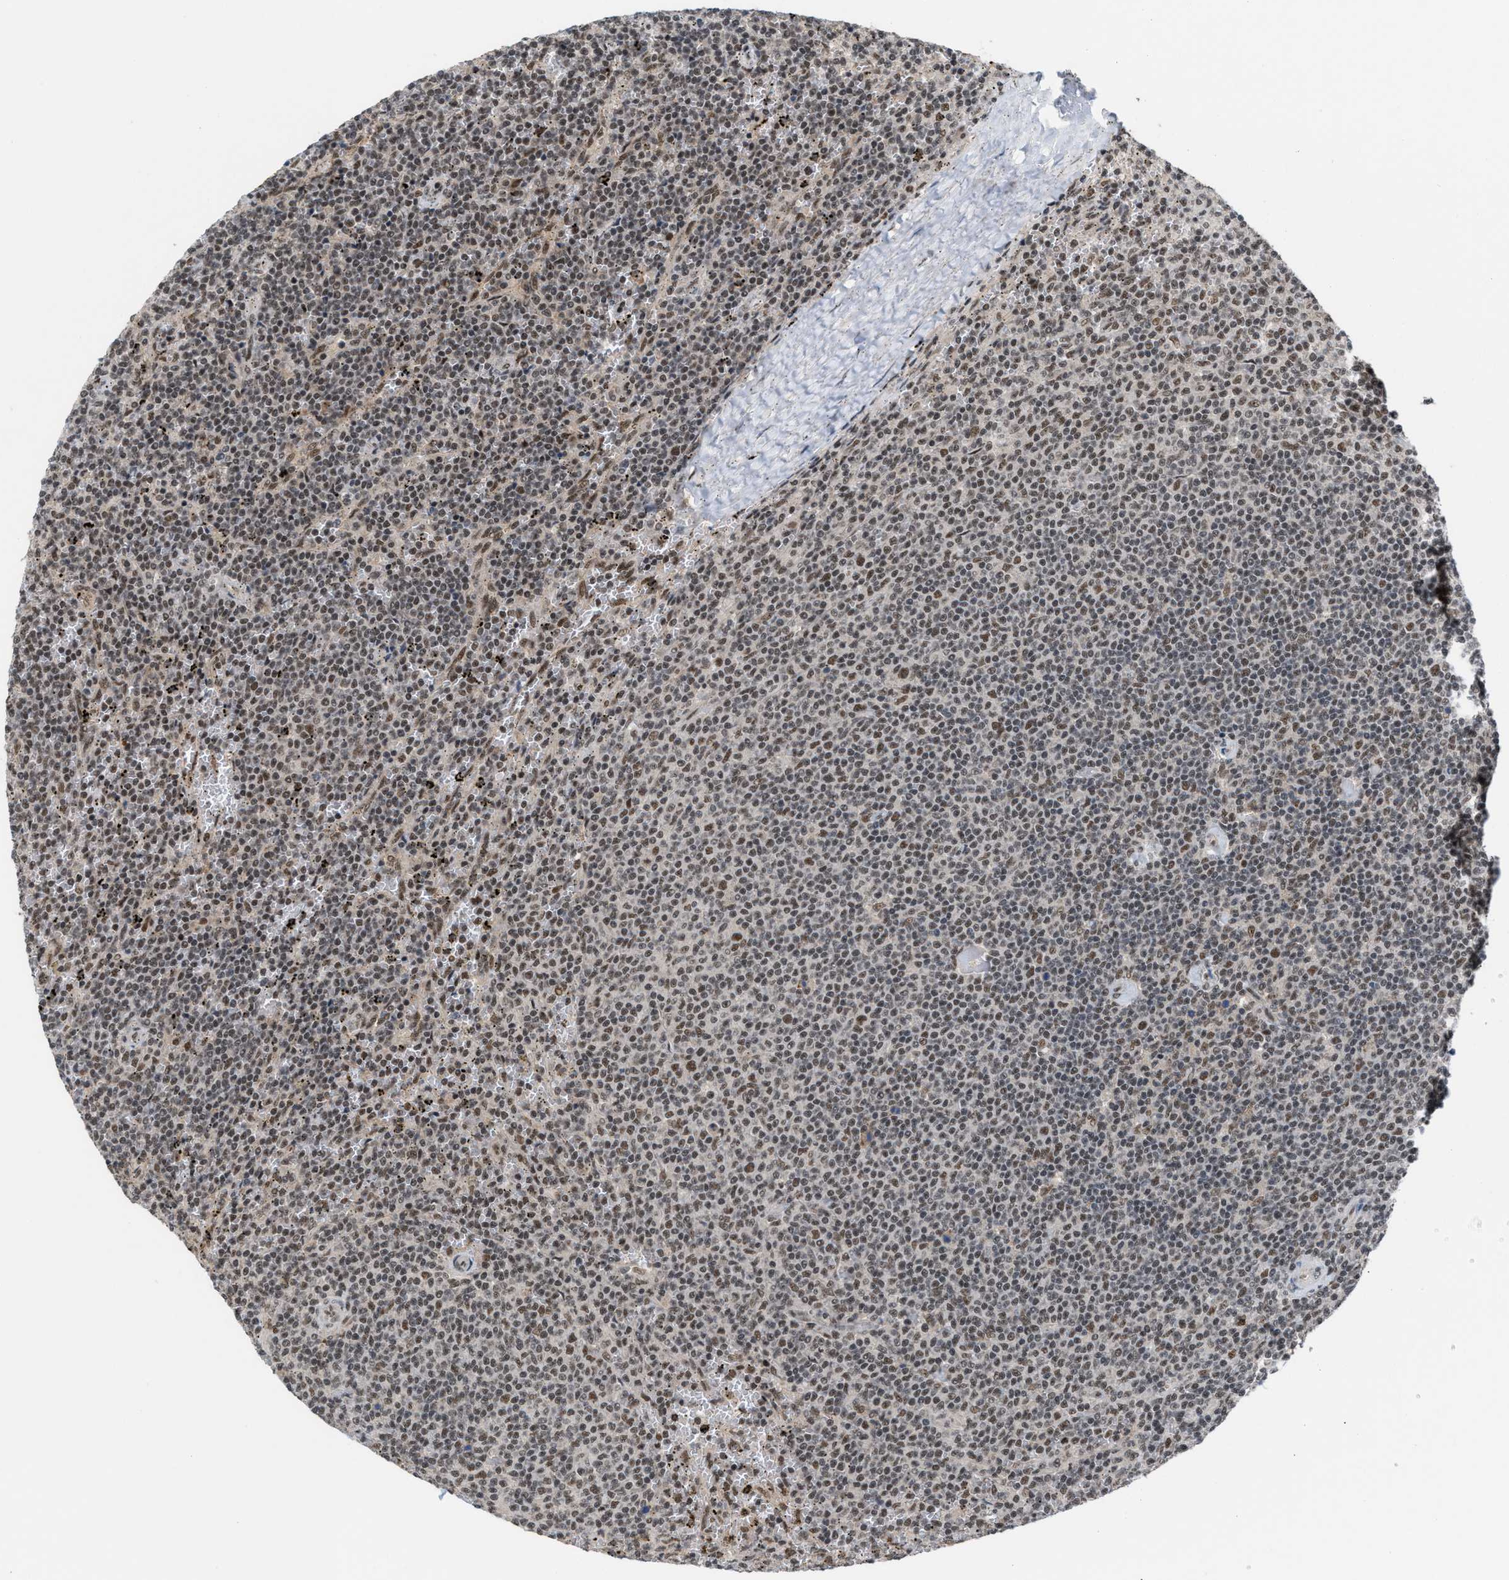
{"staining": {"intensity": "weak", "quantity": ">75%", "location": "nuclear"}, "tissue": "lymphoma", "cell_type": "Tumor cells", "image_type": "cancer", "snomed": [{"axis": "morphology", "description": "Malignant lymphoma, non-Hodgkin's type, Low grade"}, {"axis": "topography", "description": "Spleen"}], "caption": "A photomicrograph of human lymphoma stained for a protein shows weak nuclear brown staining in tumor cells. (brown staining indicates protein expression, while blue staining denotes nuclei).", "gene": "PRPF4", "patient": {"sex": "female", "age": 50}}